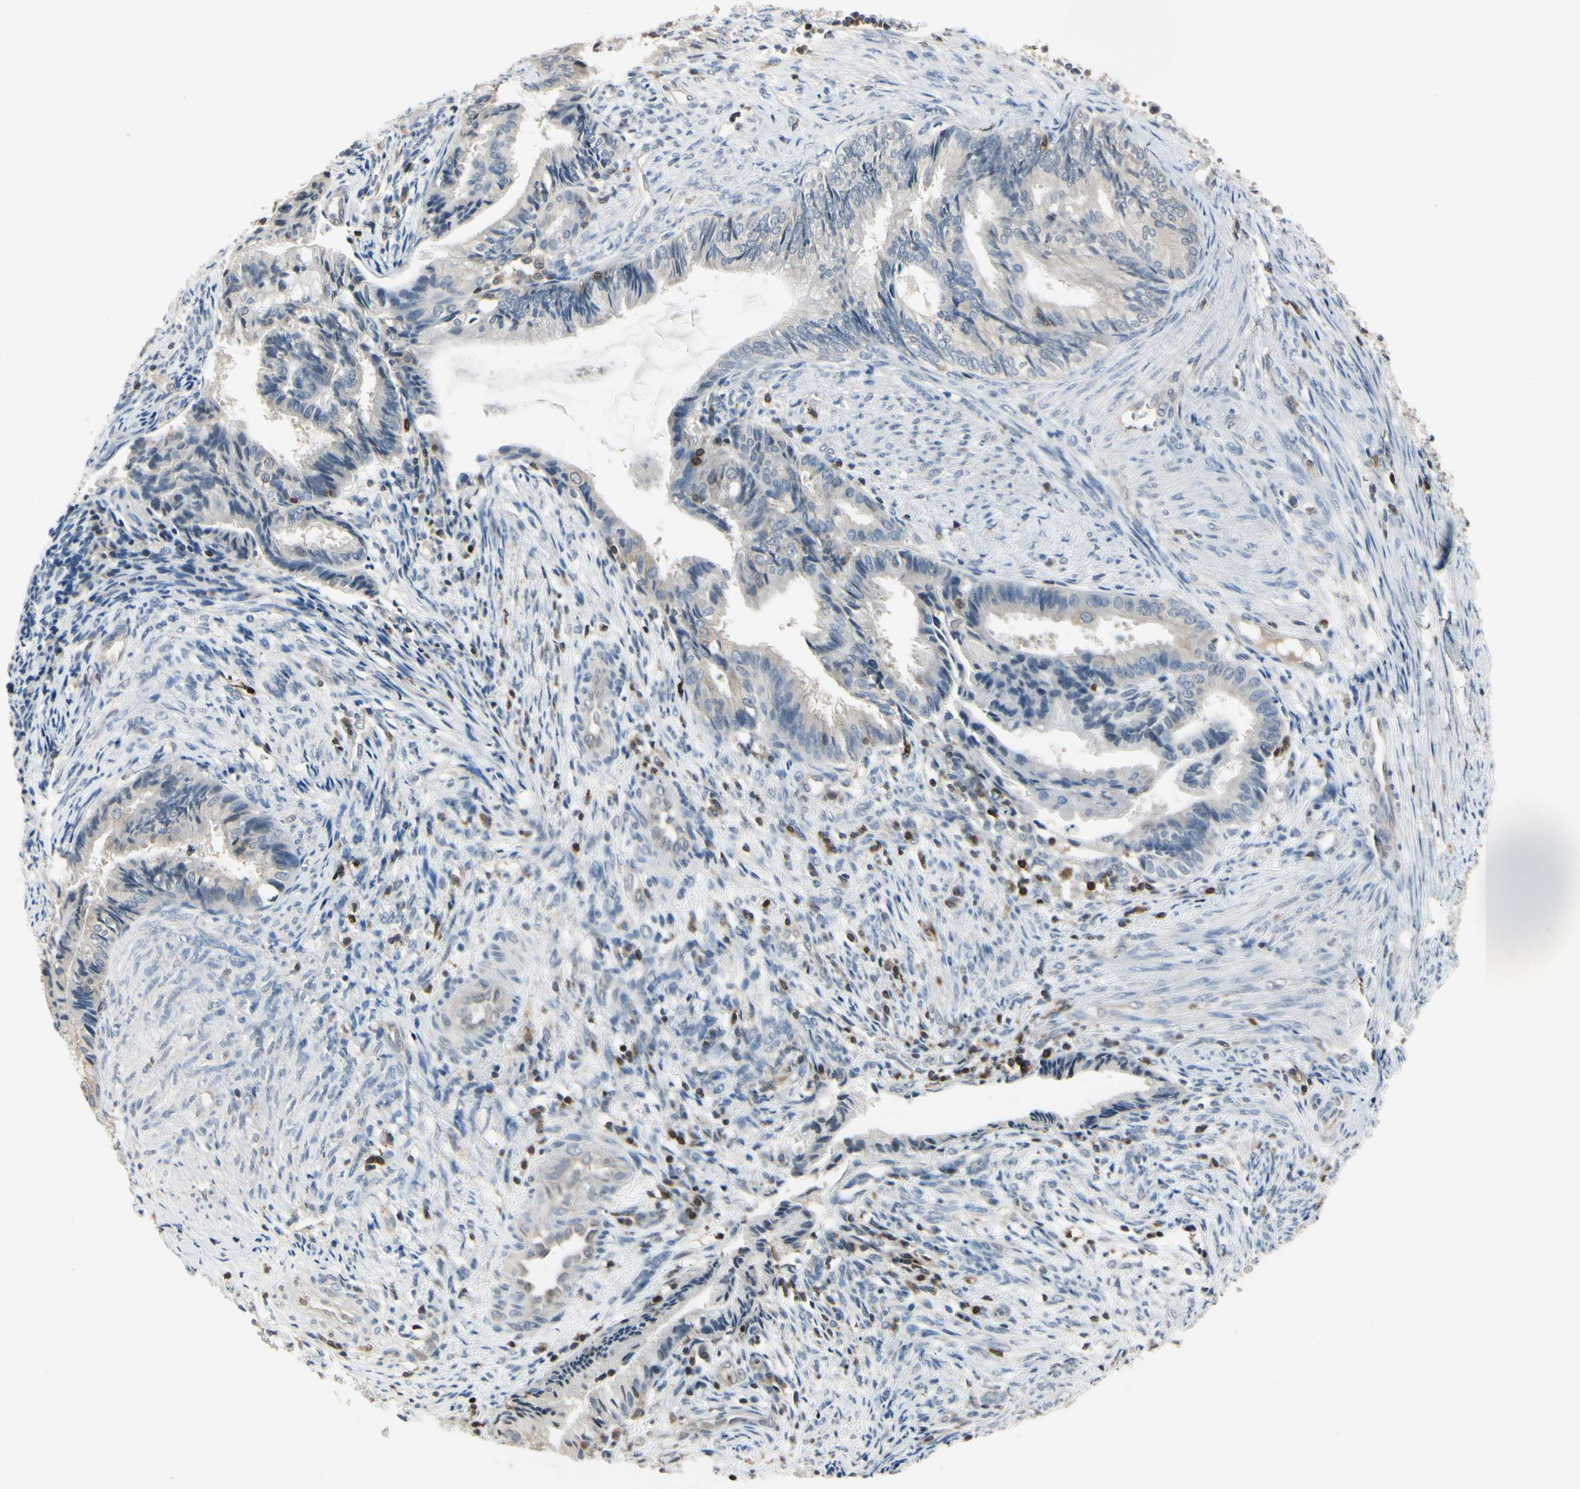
{"staining": {"intensity": "negative", "quantity": "none", "location": "none"}, "tissue": "endometrial cancer", "cell_type": "Tumor cells", "image_type": "cancer", "snomed": [{"axis": "morphology", "description": "Adenocarcinoma, NOS"}, {"axis": "topography", "description": "Endometrium"}], "caption": "This is a micrograph of IHC staining of endometrial cancer, which shows no expression in tumor cells. (IHC, brightfield microscopy, high magnification).", "gene": "NFATC2", "patient": {"sex": "female", "age": 86}}